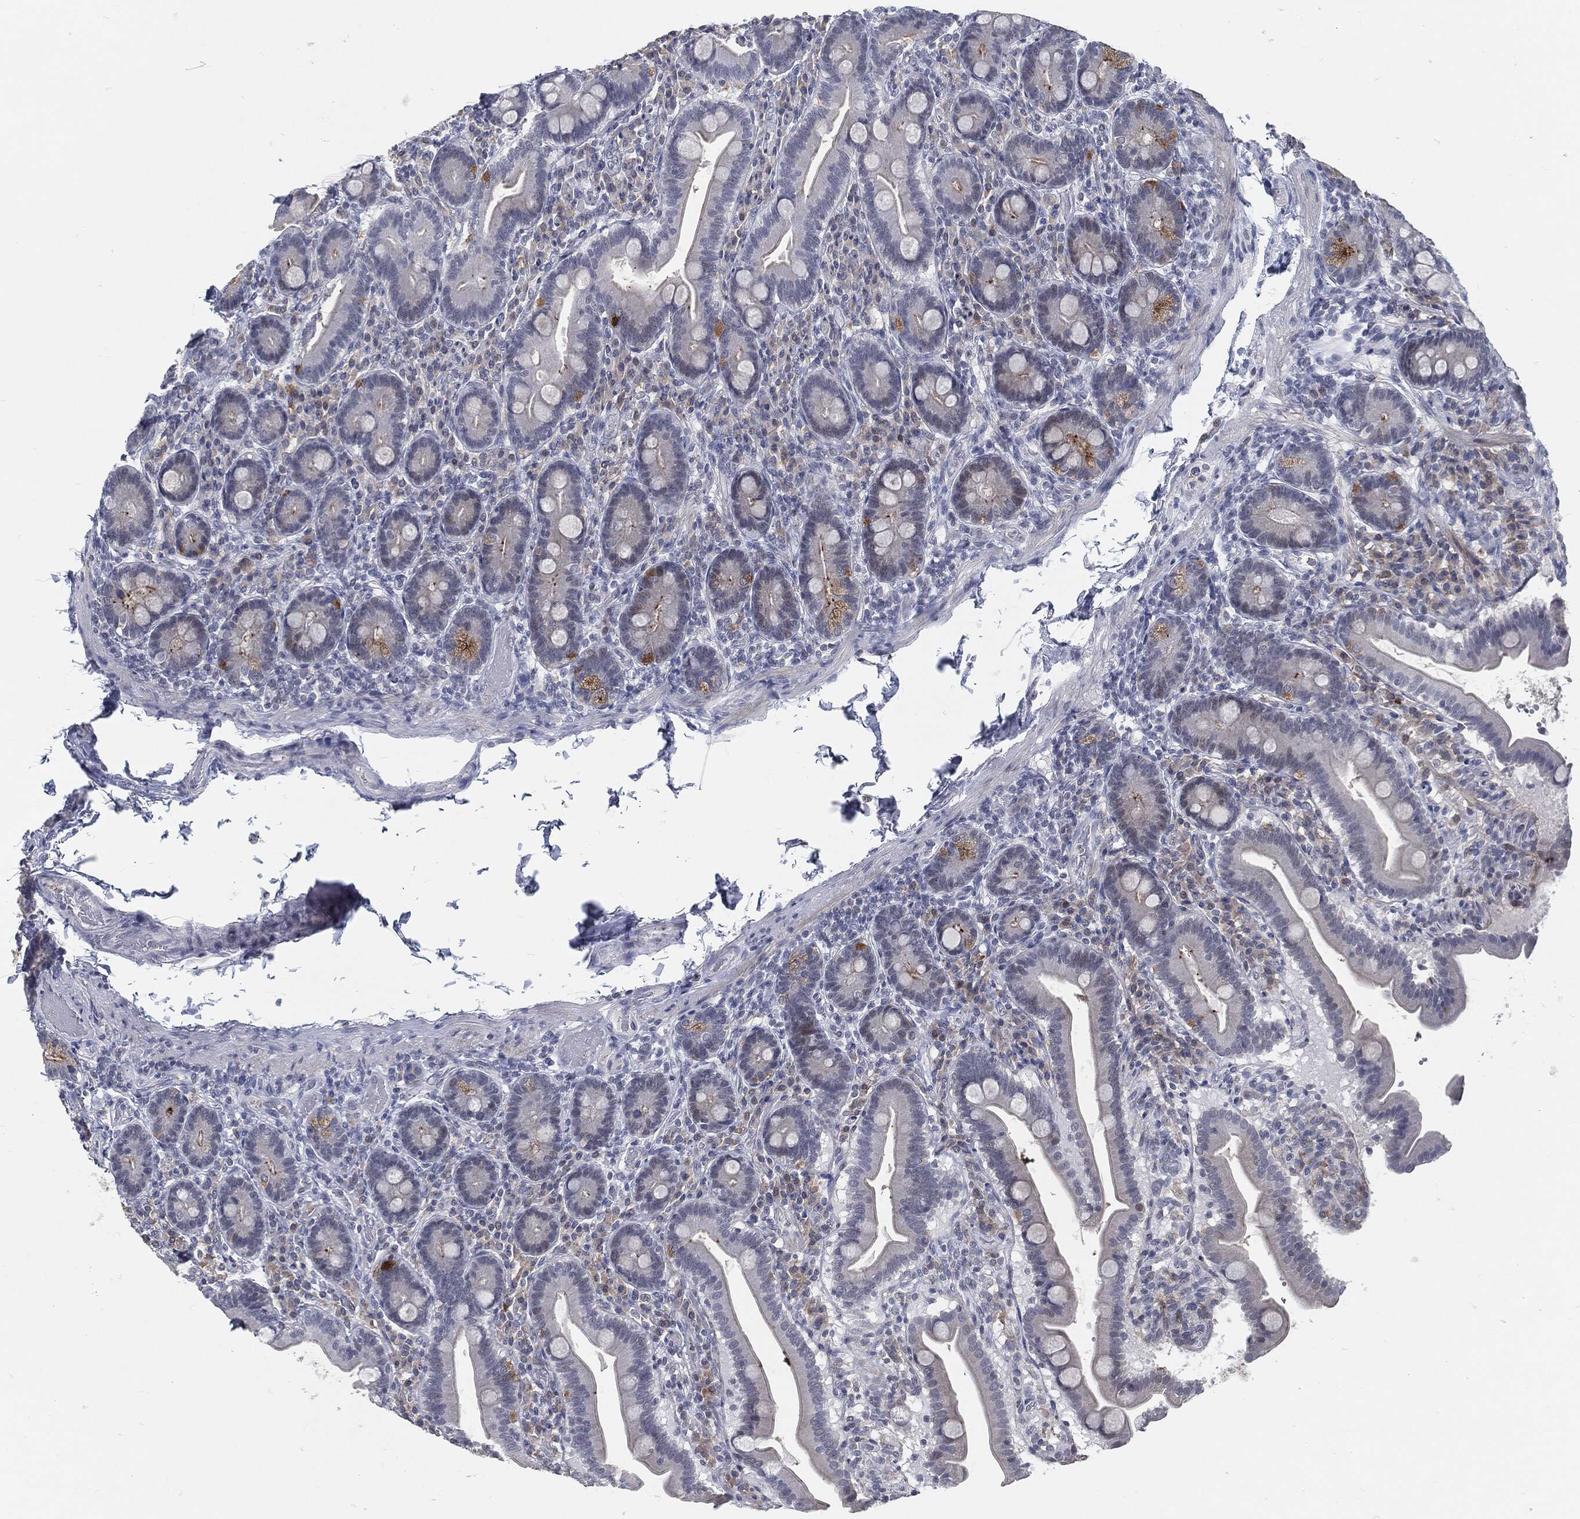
{"staining": {"intensity": "negative", "quantity": "none", "location": "none"}, "tissue": "small intestine", "cell_type": "Glandular cells", "image_type": "normal", "snomed": [{"axis": "morphology", "description": "Normal tissue, NOS"}, {"axis": "topography", "description": "Small intestine"}], "caption": "DAB (3,3'-diaminobenzidine) immunohistochemical staining of benign human small intestine demonstrates no significant expression in glandular cells. Nuclei are stained in blue.", "gene": "PROM1", "patient": {"sex": "male", "age": 66}}